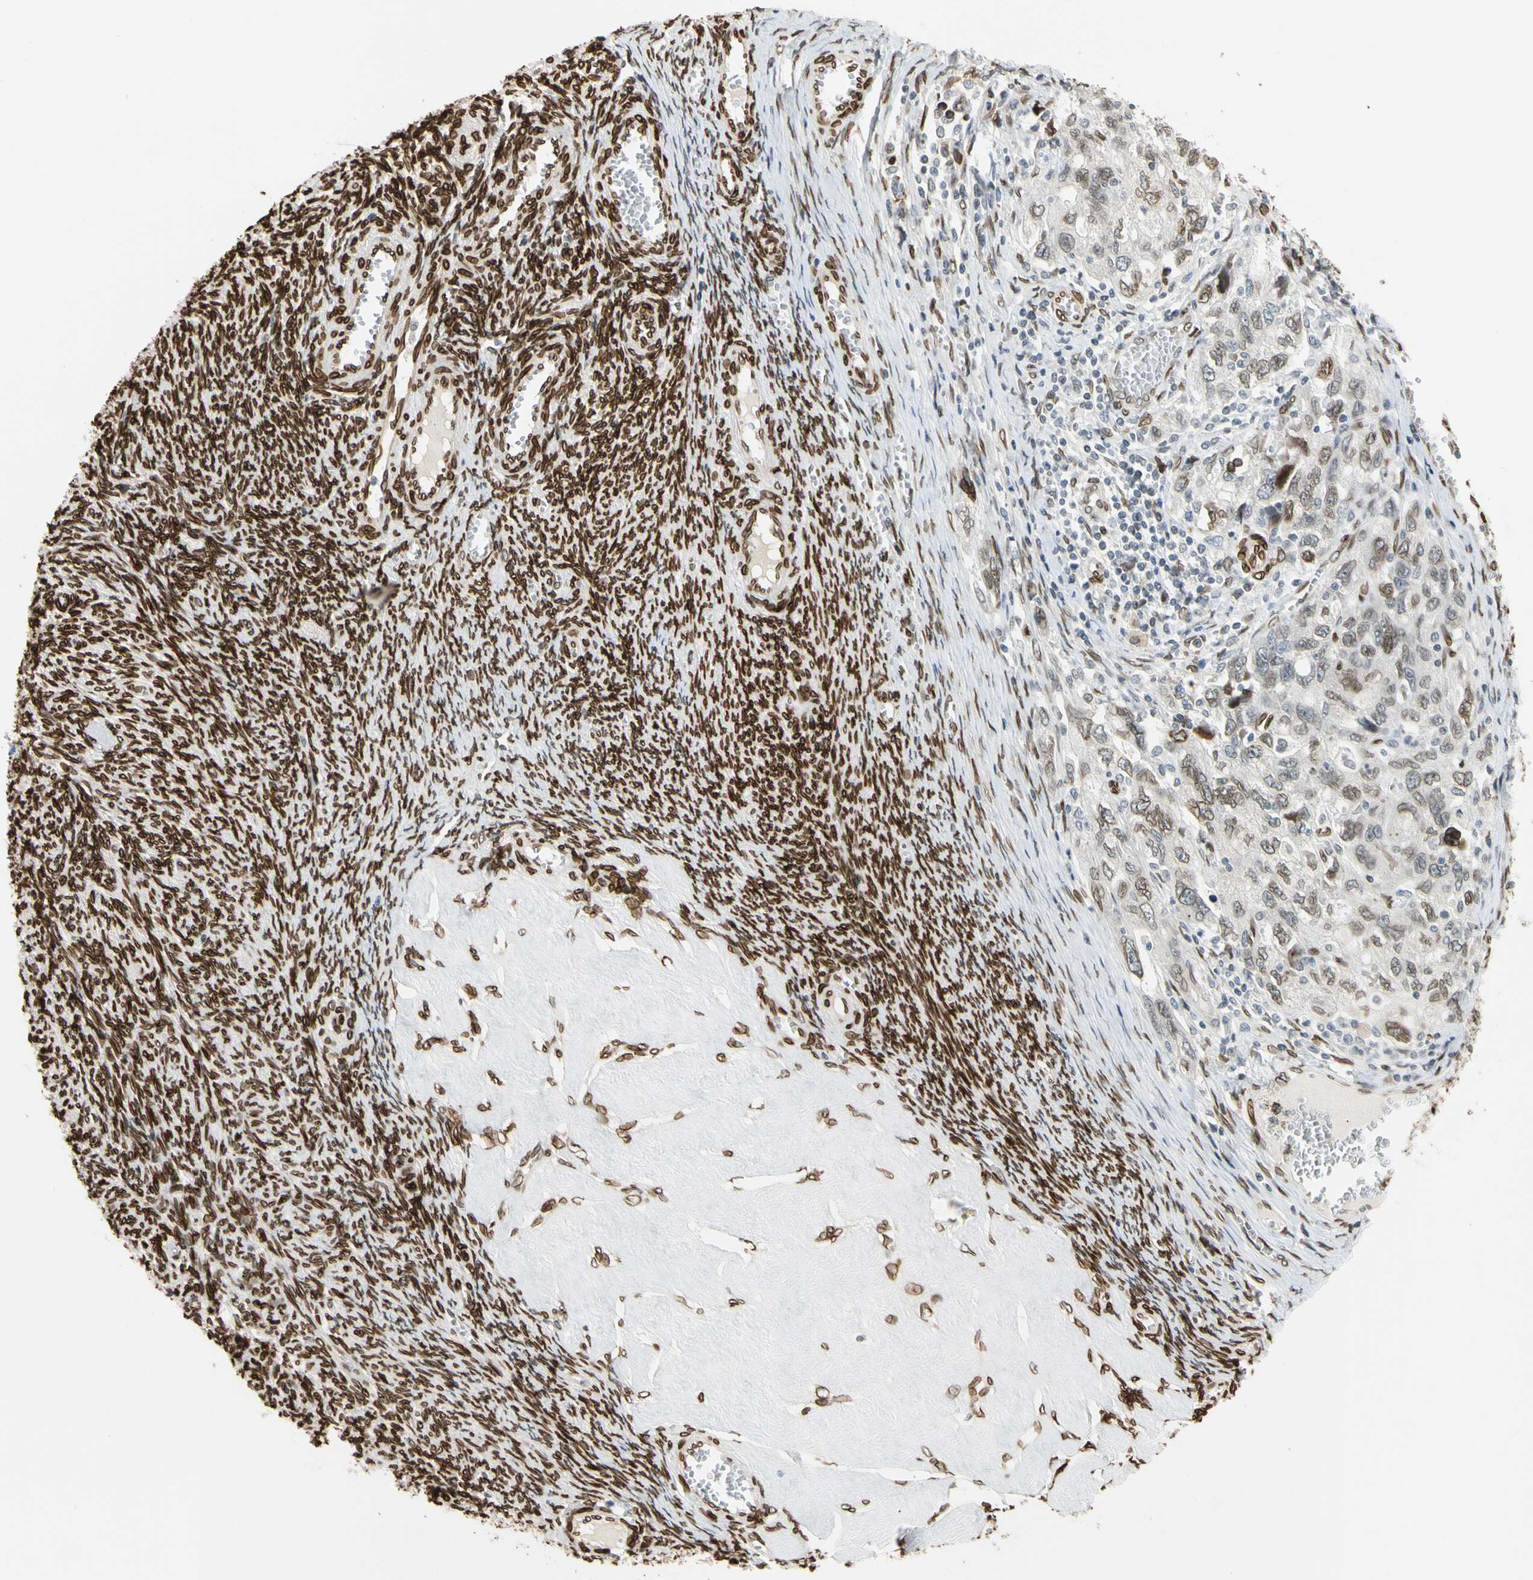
{"staining": {"intensity": "strong", "quantity": ">75%", "location": "cytoplasmic/membranous,nuclear"}, "tissue": "ovarian cancer", "cell_type": "Tumor cells", "image_type": "cancer", "snomed": [{"axis": "morphology", "description": "Carcinoma, NOS"}, {"axis": "morphology", "description": "Cystadenocarcinoma, serous, NOS"}, {"axis": "topography", "description": "Ovary"}], "caption": "The histopathology image displays staining of serous cystadenocarcinoma (ovarian), revealing strong cytoplasmic/membranous and nuclear protein expression (brown color) within tumor cells. (DAB = brown stain, brightfield microscopy at high magnification).", "gene": "SUN1", "patient": {"sex": "female", "age": 69}}